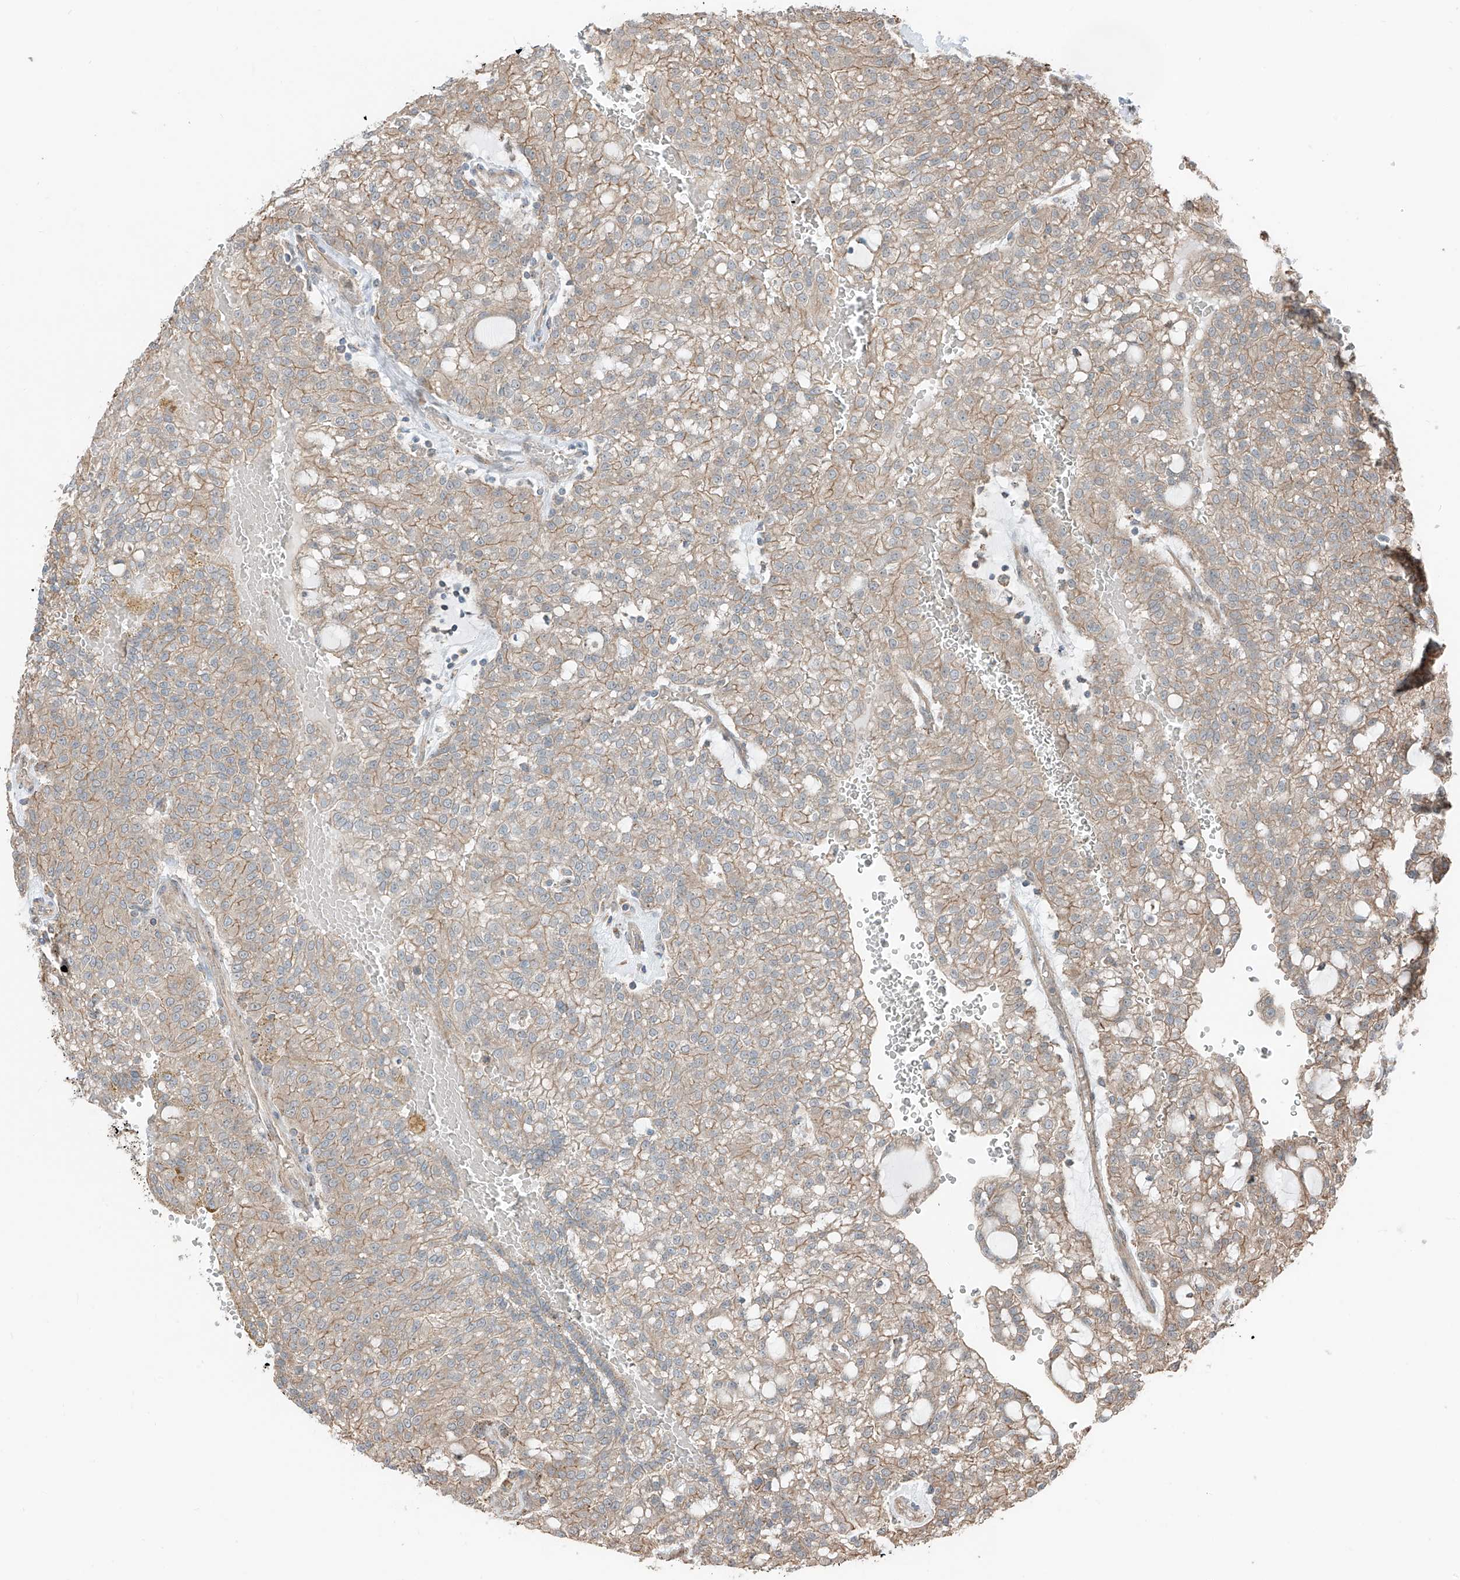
{"staining": {"intensity": "weak", "quantity": "25%-75%", "location": "cytoplasmic/membranous"}, "tissue": "renal cancer", "cell_type": "Tumor cells", "image_type": "cancer", "snomed": [{"axis": "morphology", "description": "Adenocarcinoma, NOS"}, {"axis": "topography", "description": "Kidney"}], "caption": "A low amount of weak cytoplasmic/membranous expression is appreciated in approximately 25%-75% of tumor cells in renal adenocarcinoma tissue. (IHC, brightfield microscopy, high magnification).", "gene": "CEP162", "patient": {"sex": "male", "age": 63}}